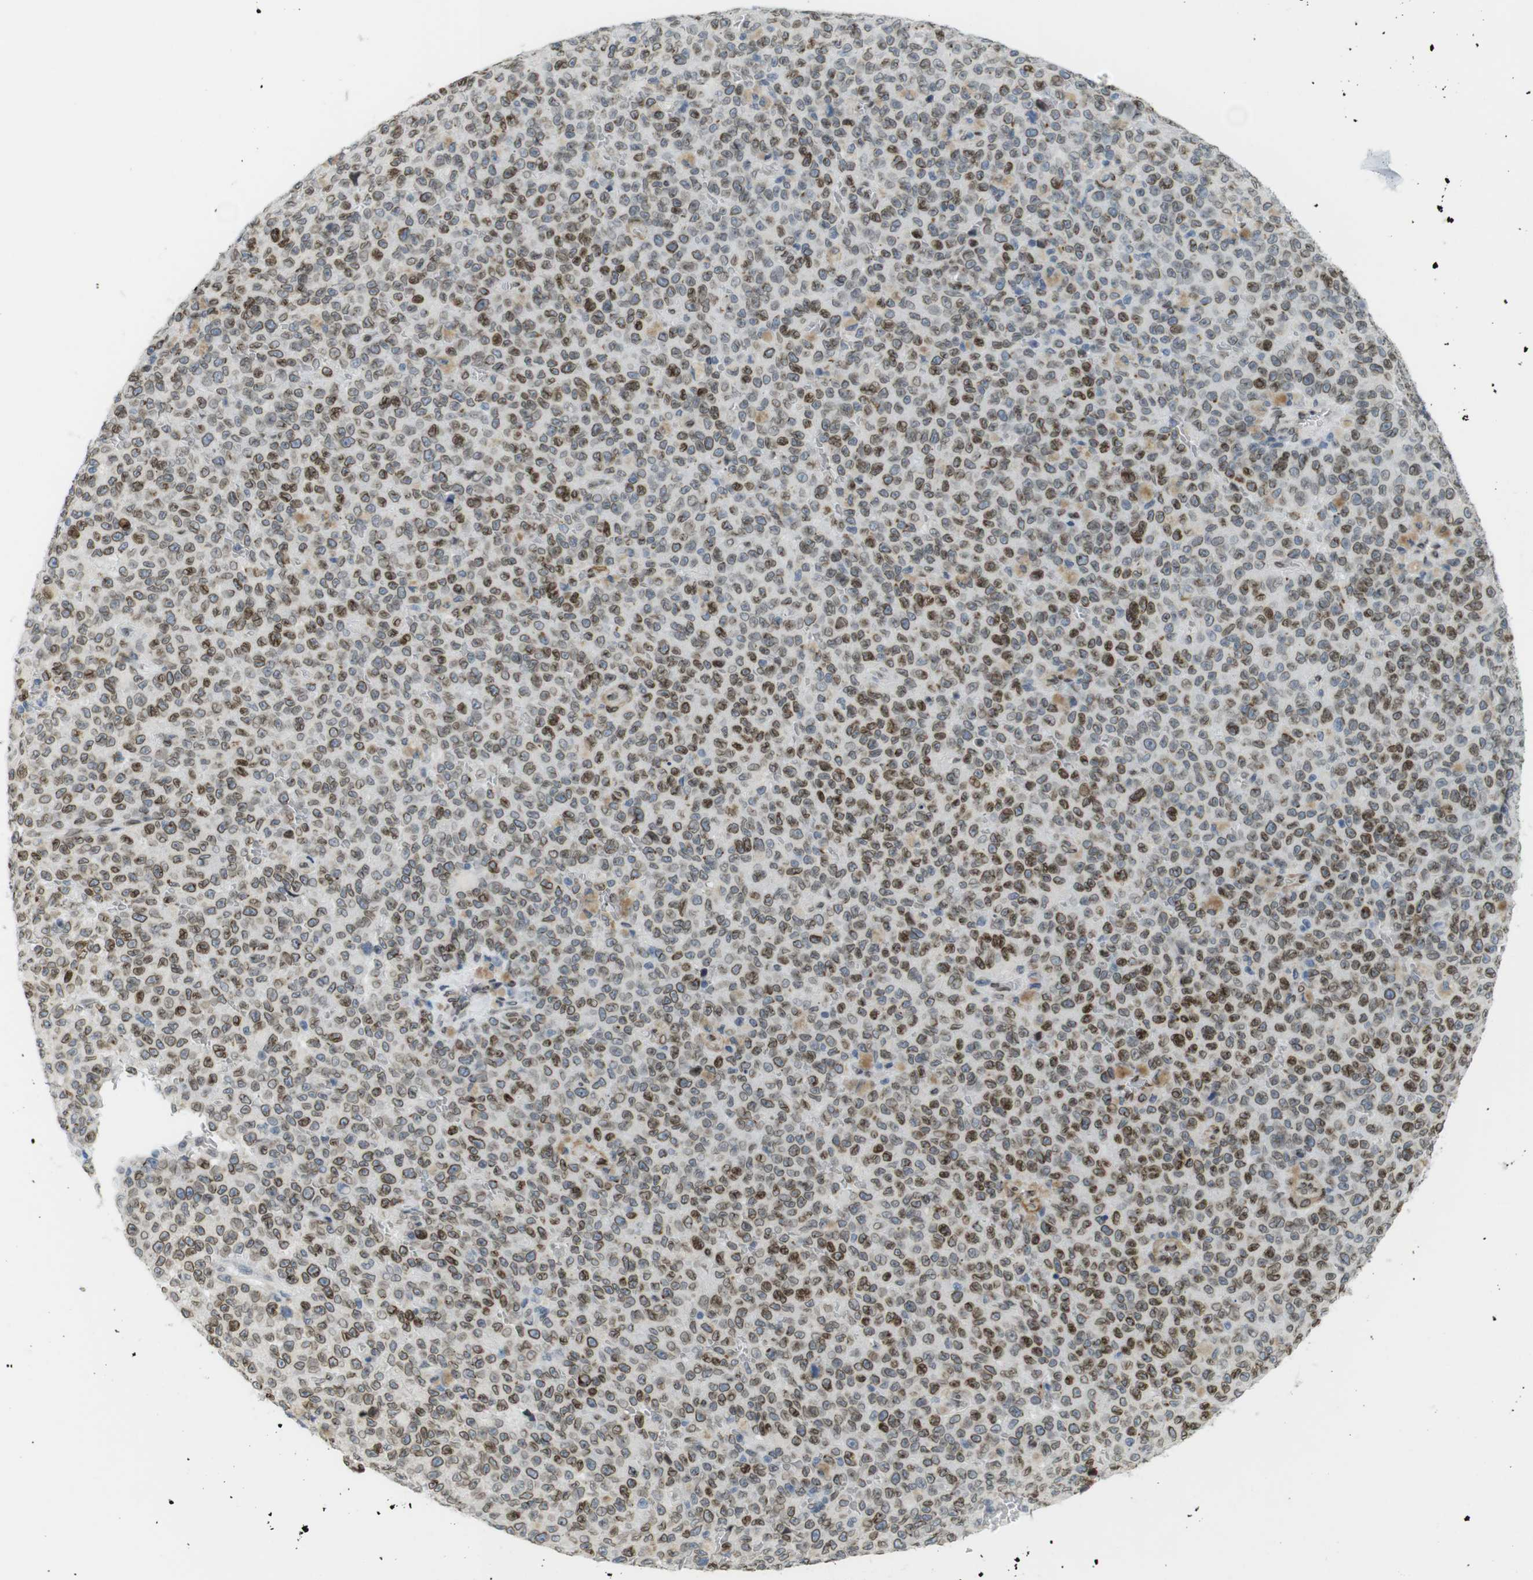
{"staining": {"intensity": "moderate", "quantity": ">75%", "location": "cytoplasmic/membranous,nuclear"}, "tissue": "melanoma", "cell_type": "Tumor cells", "image_type": "cancer", "snomed": [{"axis": "morphology", "description": "Malignant melanoma, NOS"}, {"axis": "topography", "description": "Skin"}], "caption": "Melanoma stained with a protein marker shows moderate staining in tumor cells.", "gene": "ARL6IP6", "patient": {"sex": "female", "age": 82}}